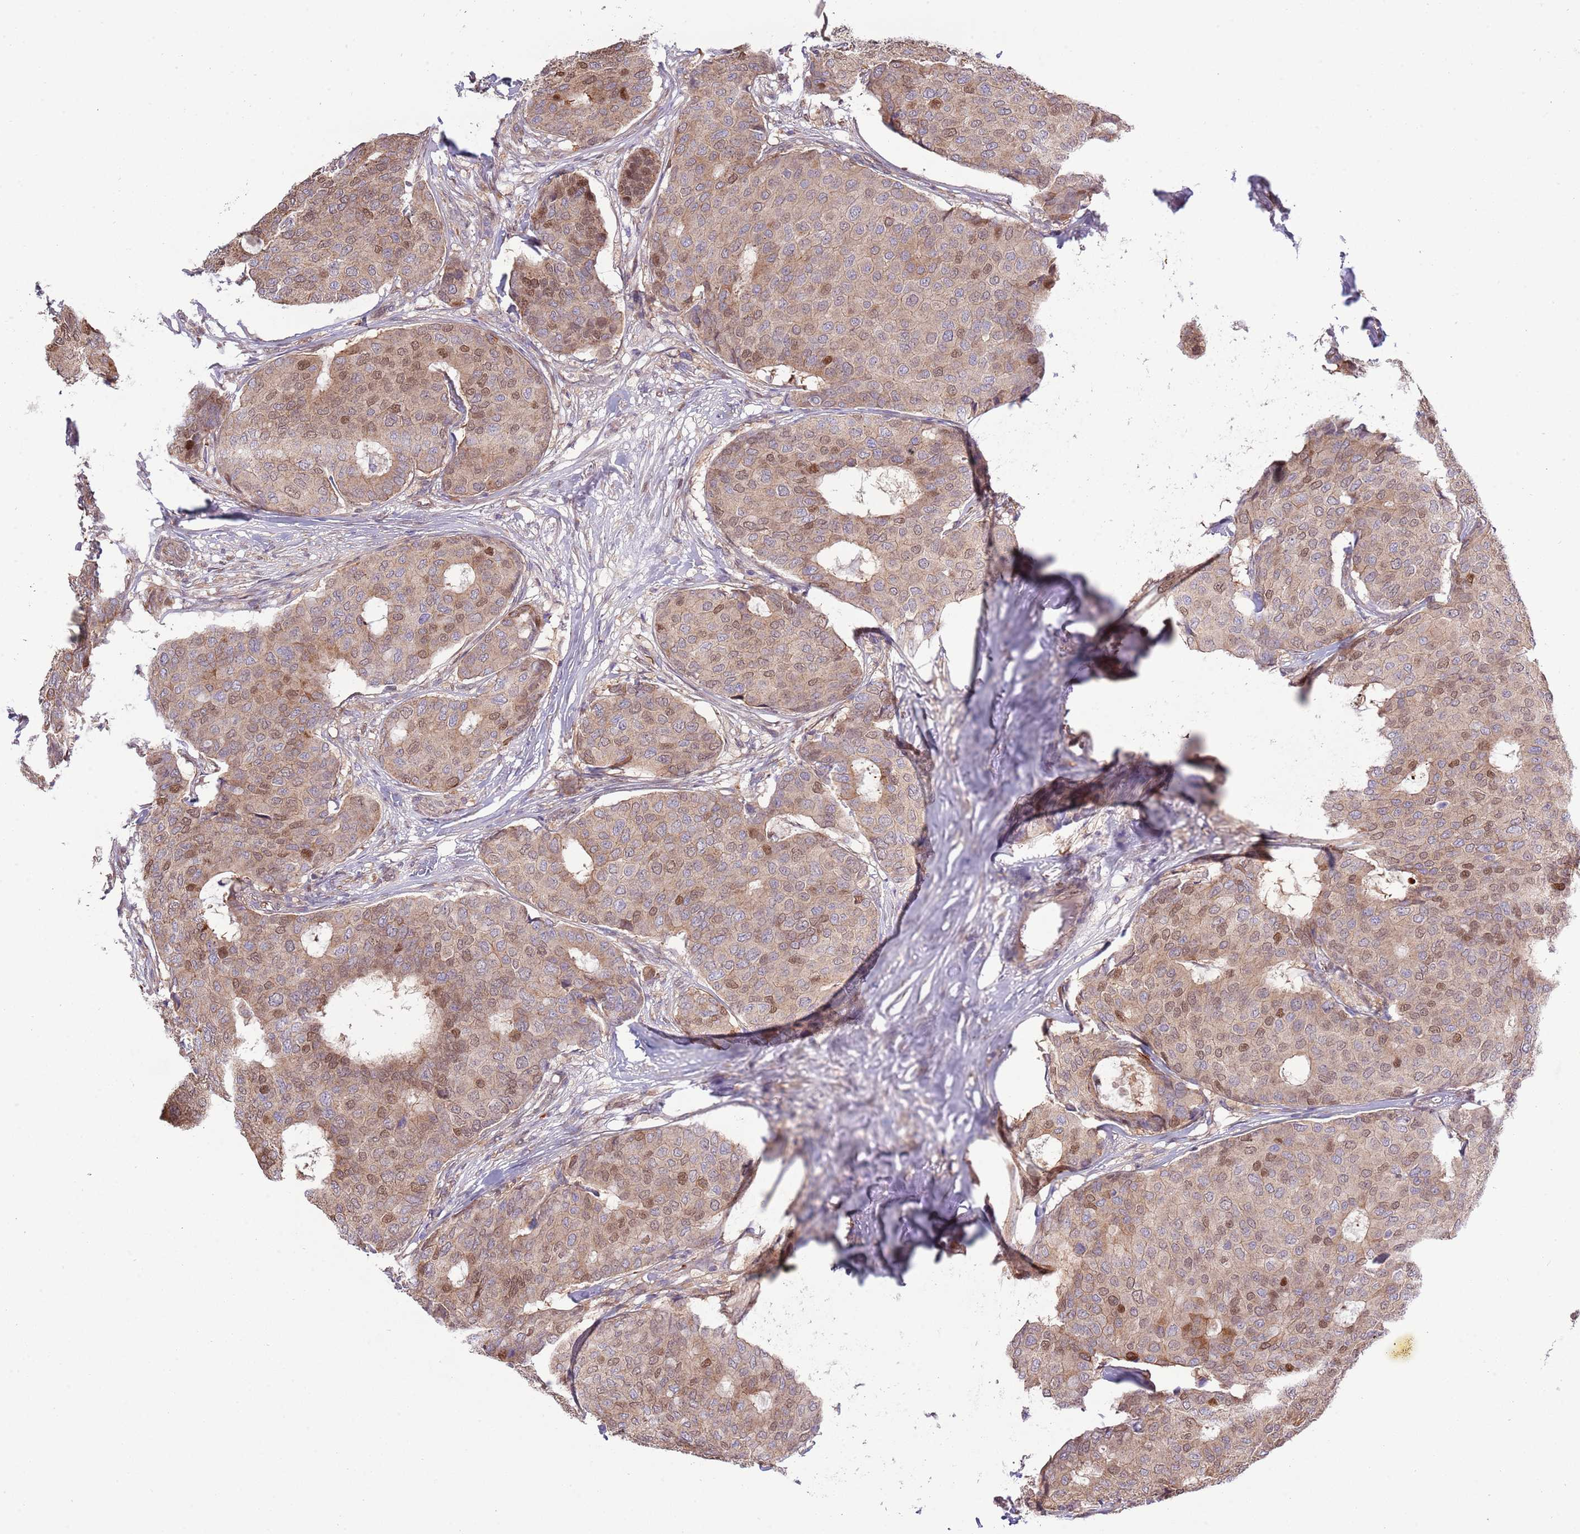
{"staining": {"intensity": "moderate", "quantity": "25%-75%", "location": "cytoplasmic/membranous,nuclear"}, "tissue": "breast cancer", "cell_type": "Tumor cells", "image_type": "cancer", "snomed": [{"axis": "morphology", "description": "Duct carcinoma"}, {"axis": "topography", "description": "Breast"}], "caption": "Breast cancer stained for a protein (brown) exhibits moderate cytoplasmic/membranous and nuclear positive expression in approximately 25%-75% of tumor cells.", "gene": "ARL2BP", "patient": {"sex": "female", "age": 75}}